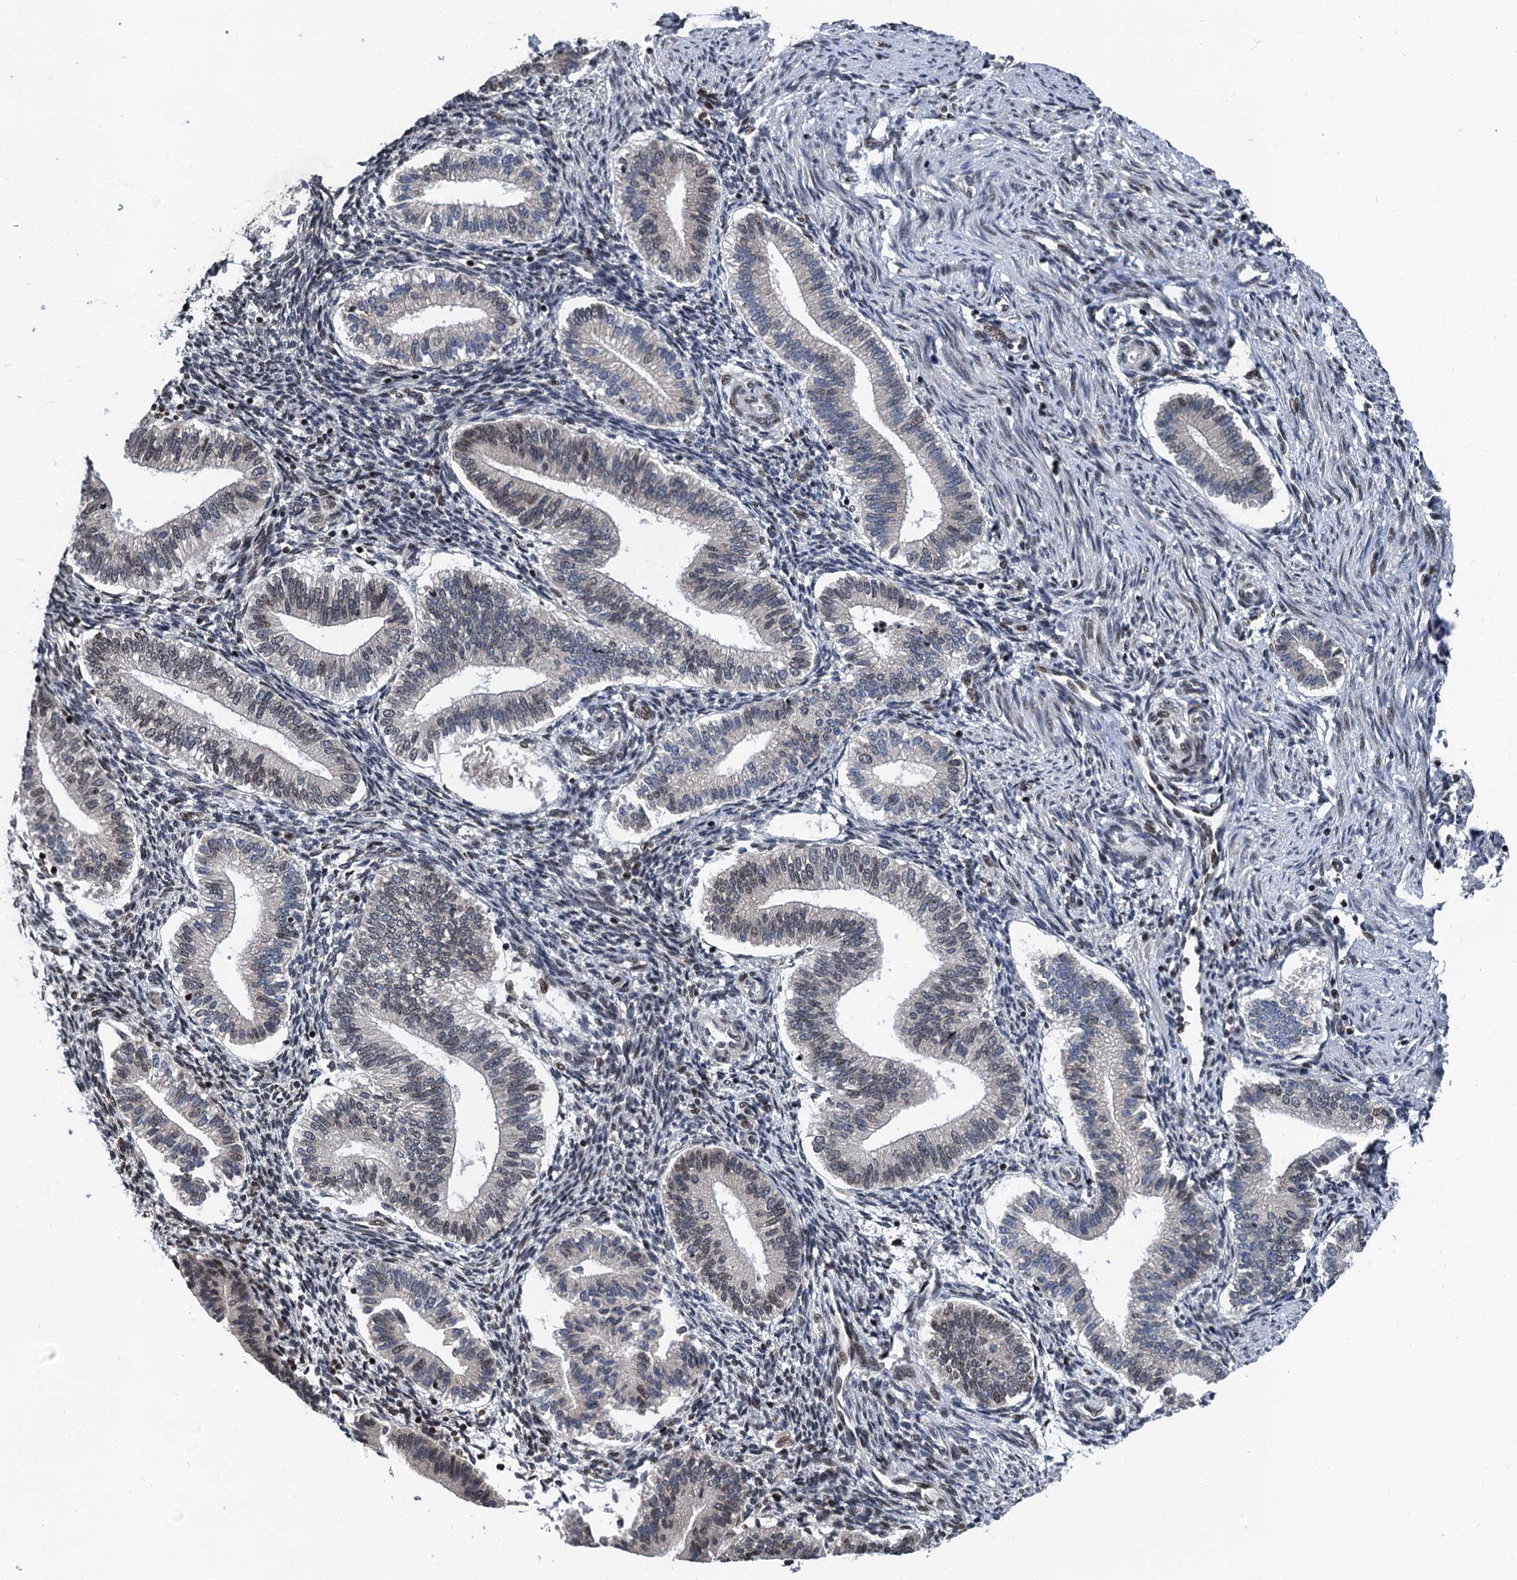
{"staining": {"intensity": "weak", "quantity": "<25%", "location": "nuclear"}, "tissue": "endometrium", "cell_type": "Cells in endometrial stroma", "image_type": "normal", "snomed": [{"axis": "morphology", "description": "Normal tissue, NOS"}, {"axis": "topography", "description": "Endometrium"}], "caption": "DAB (3,3'-diaminobenzidine) immunohistochemical staining of unremarkable endometrium displays no significant positivity in cells in endometrial stroma.", "gene": "FAM217B", "patient": {"sex": "female", "age": 25}}